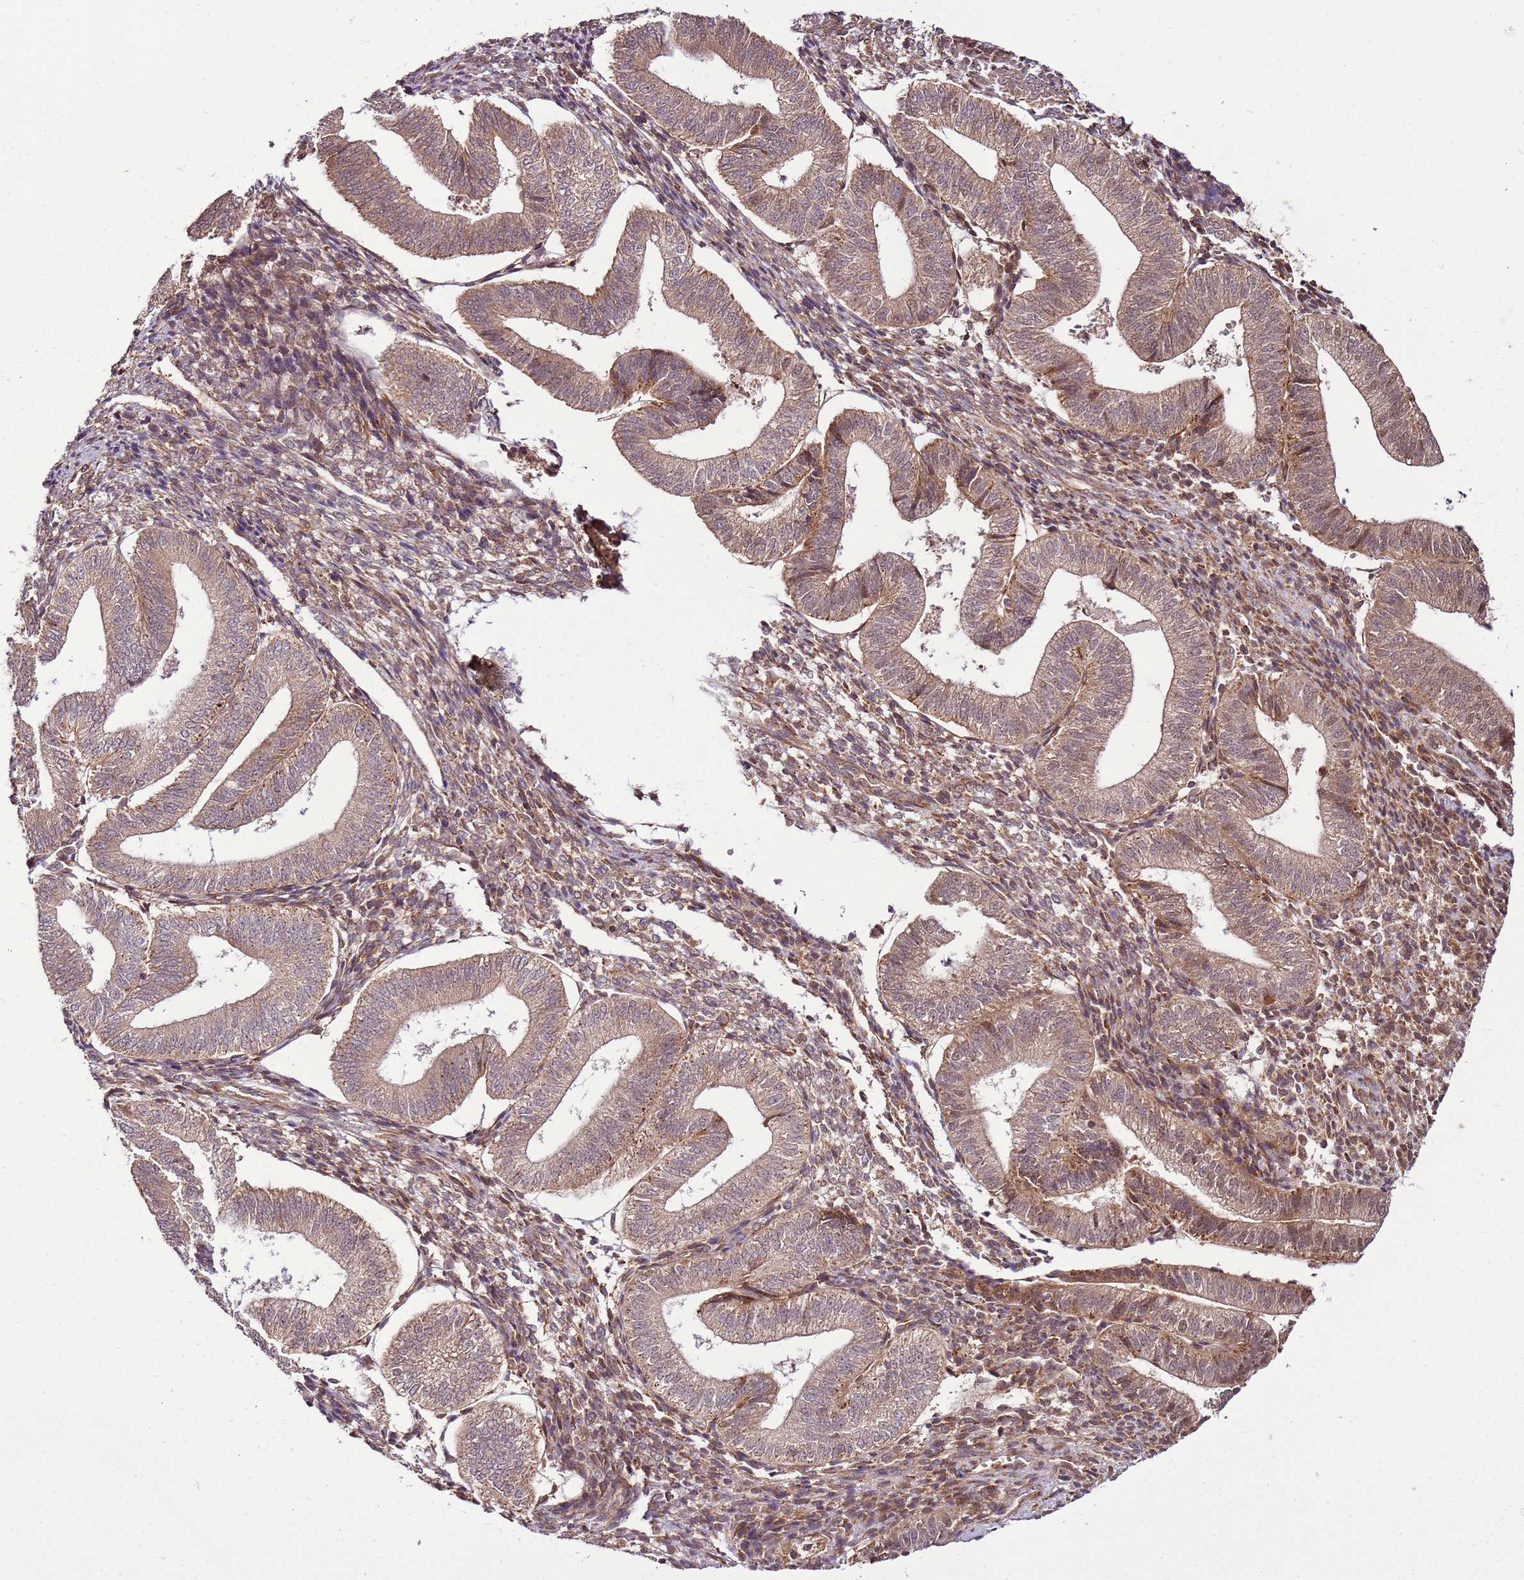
{"staining": {"intensity": "moderate", "quantity": ">75%", "location": "cytoplasmic/membranous"}, "tissue": "endometrium", "cell_type": "Cells in endometrial stroma", "image_type": "normal", "snomed": [{"axis": "morphology", "description": "Normal tissue, NOS"}, {"axis": "topography", "description": "Endometrium"}], "caption": "Immunohistochemistry photomicrograph of benign endometrium stained for a protein (brown), which demonstrates medium levels of moderate cytoplasmic/membranous positivity in about >75% of cells in endometrial stroma.", "gene": "RASA3", "patient": {"sex": "female", "age": 34}}